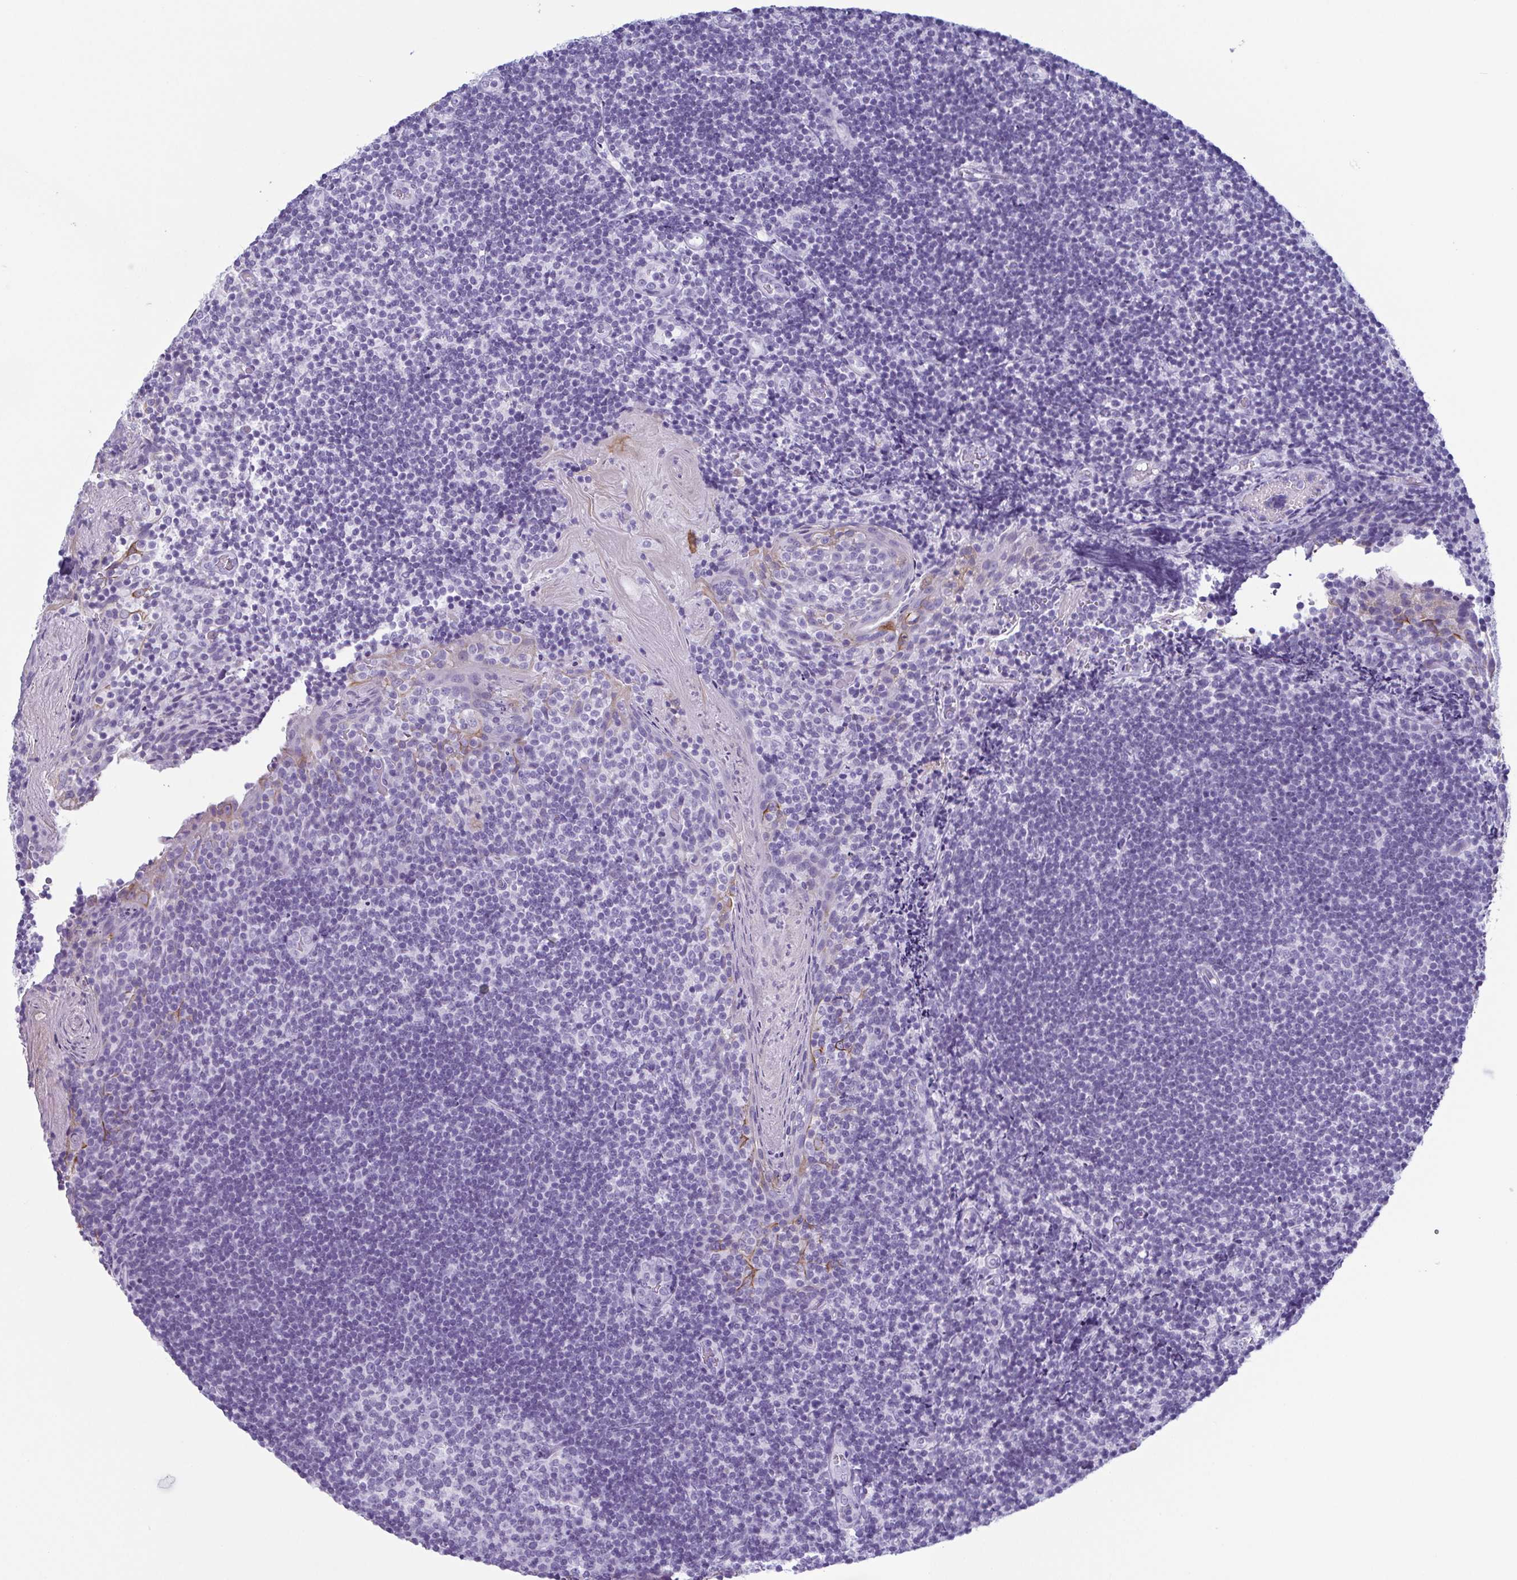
{"staining": {"intensity": "negative", "quantity": "none", "location": "none"}, "tissue": "tonsil", "cell_type": "Germinal center cells", "image_type": "normal", "snomed": [{"axis": "morphology", "description": "Normal tissue, NOS"}, {"axis": "topography", "description": "Tonsil"}], "caption": "High power microscopy image of an immunohistochemistry micrograph of benign tonsil, revealing no significant positivity in germinal center cells.", "gene": "KRT10", "patient": {"sex": "female", "age": 10}}